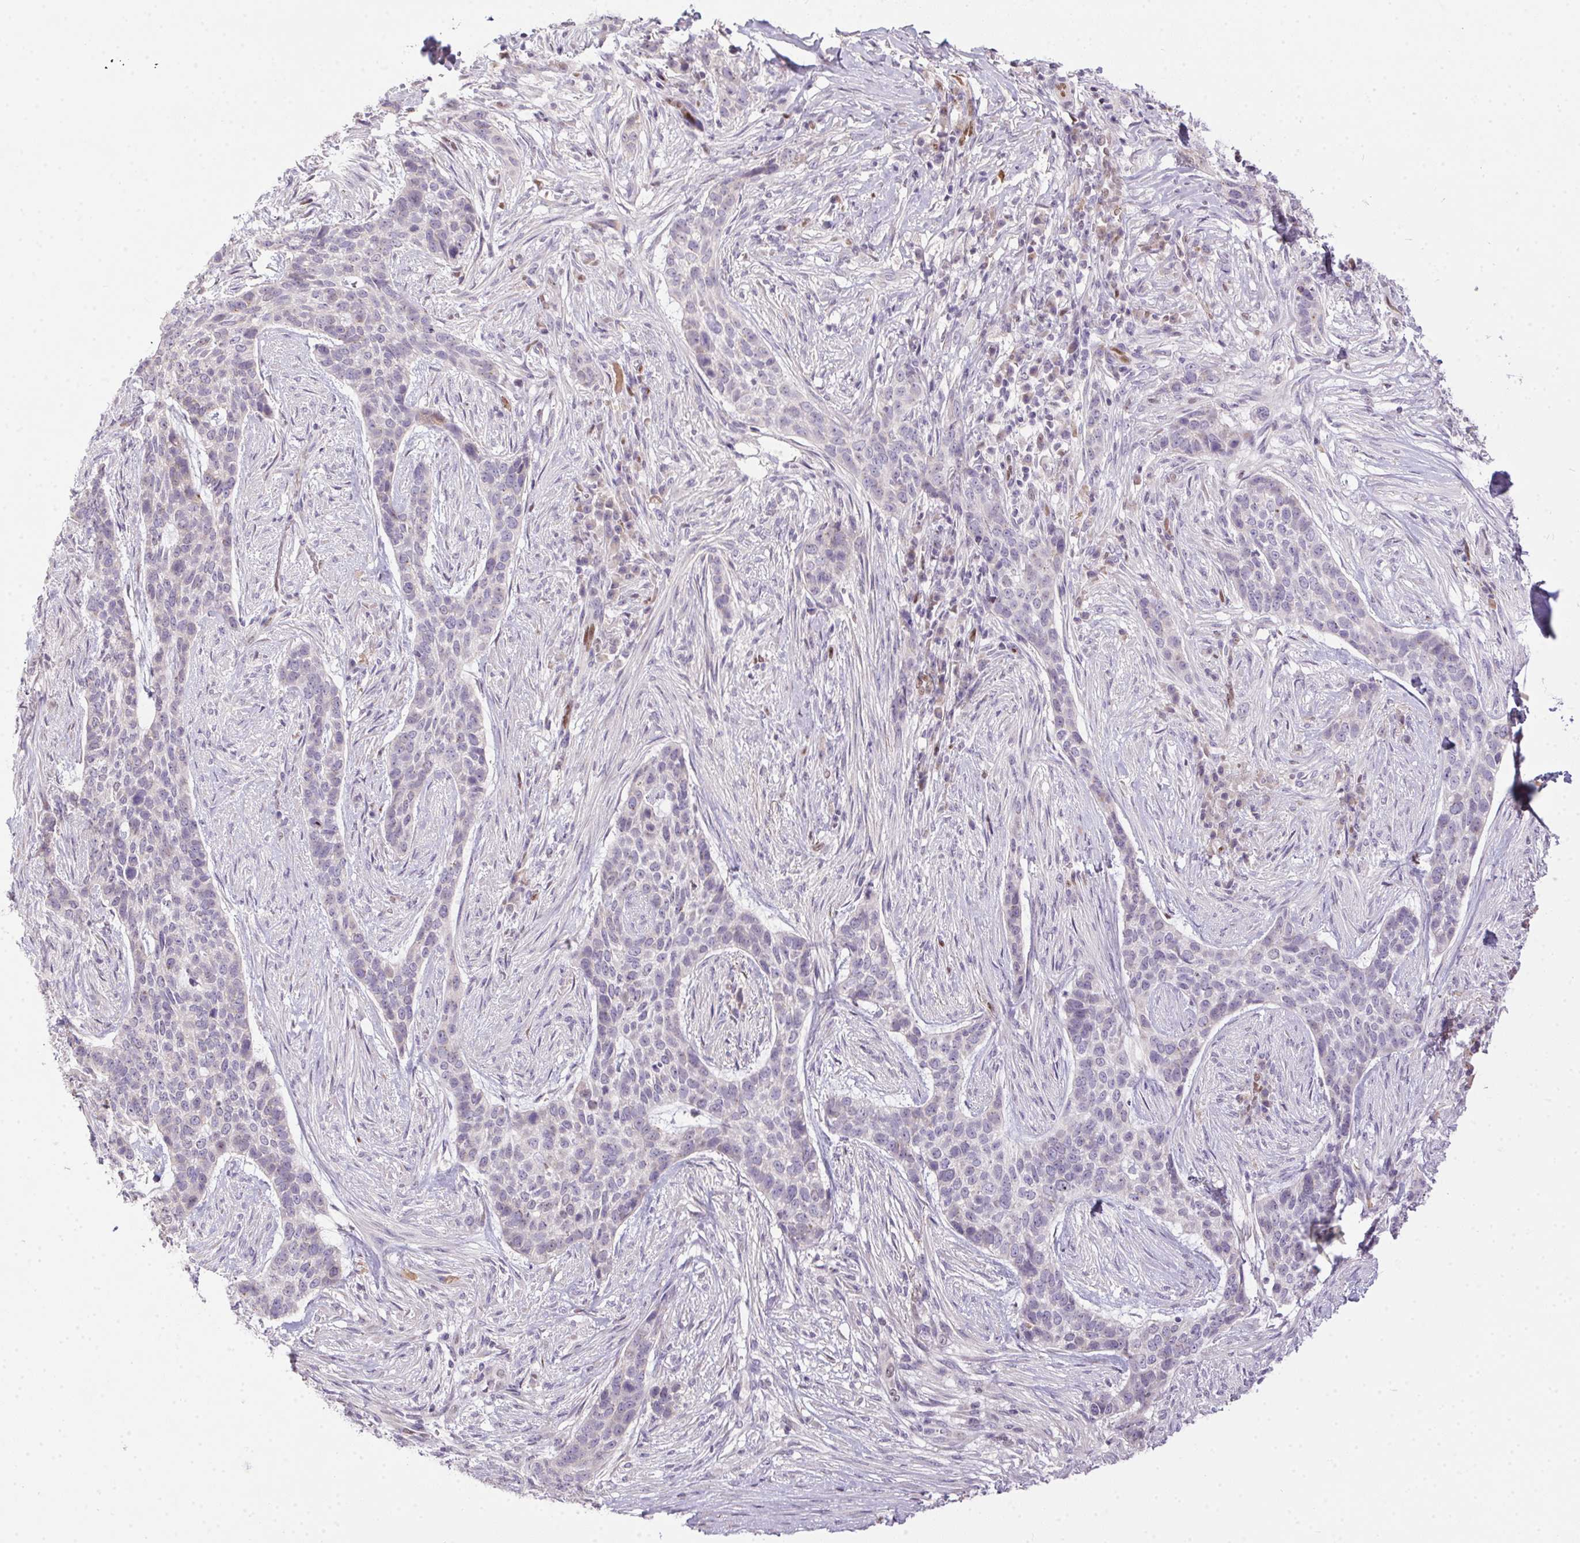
{"staining": {"intensity": "negative", "quantity": "none", "location": "none"}, "tissue": "skin cancer", "cell_type": "Tumor cells", "image_type": "cancer", "snomed": [{"axis": "morphology", "description": "Basal cell carcinoma"}, {"axis": "topography", "description": "Skin"}], "caption": "Skin basal cell carcinoma stained for a protein using immunohistochemistry demonstrates no expression tumor cells.", "gene": "SP9", "patient": {"sex": "female", "age": 69}}